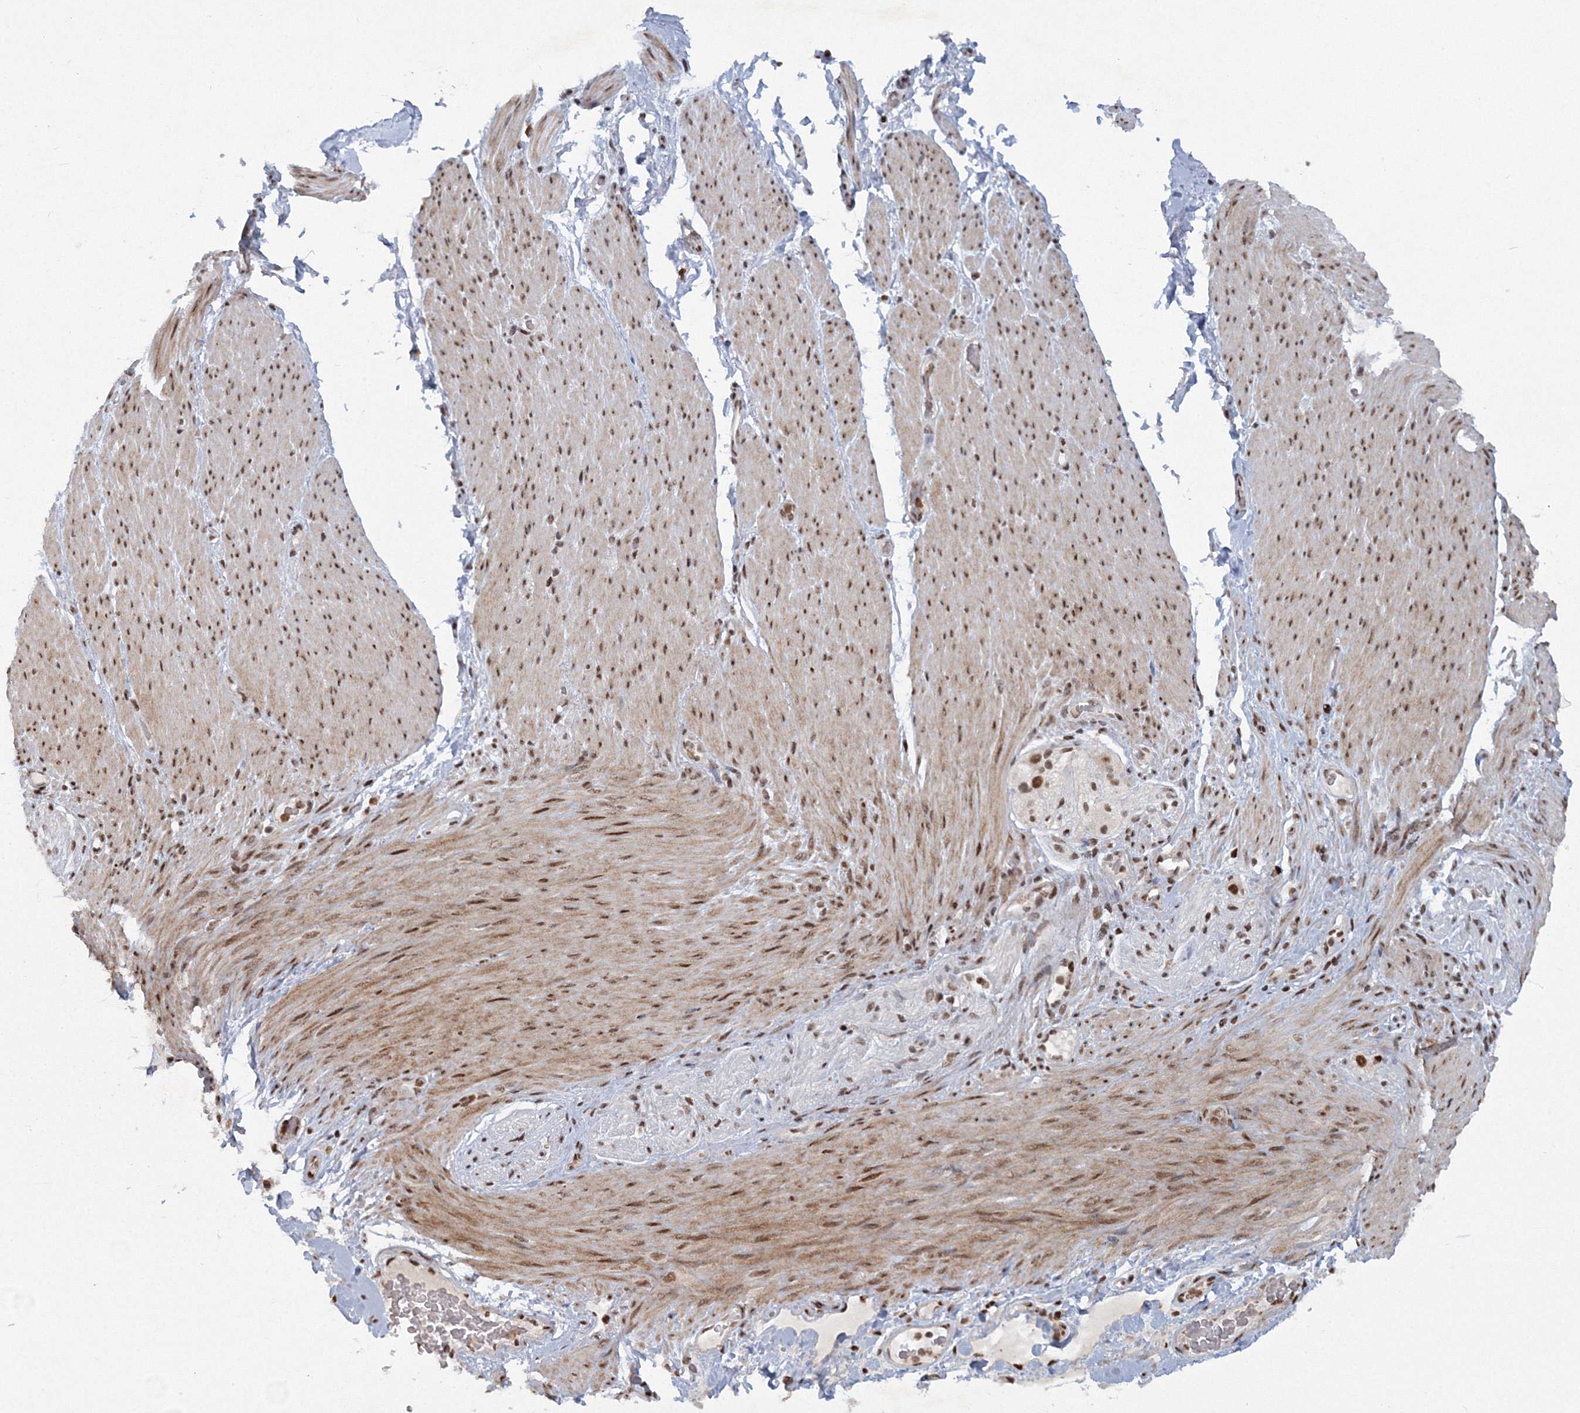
{"staining": {"intensity": "moderate", "quantity": "25%-75%", "location": "nuclear"}, "tissue": "adipose tissue", "cell_type": "Adipocytes", "image_type": "normal", "snomed": [{"axis": "morphology", "description": "Normal tissue, NOS"}, {"axis": "topography", "description": "Colon"}, {"axis": "topography", "description": "Peripheral nerve tissue"}], "caption": "A histopathology image showing moderate nuclear expression in approximately 25%-75% of adipocytes in benign adipose tissue, as visualized by brown immunohistochemical staining.", "gene": "C3orf33", "patient": {"sex": "female", "age": 61}}